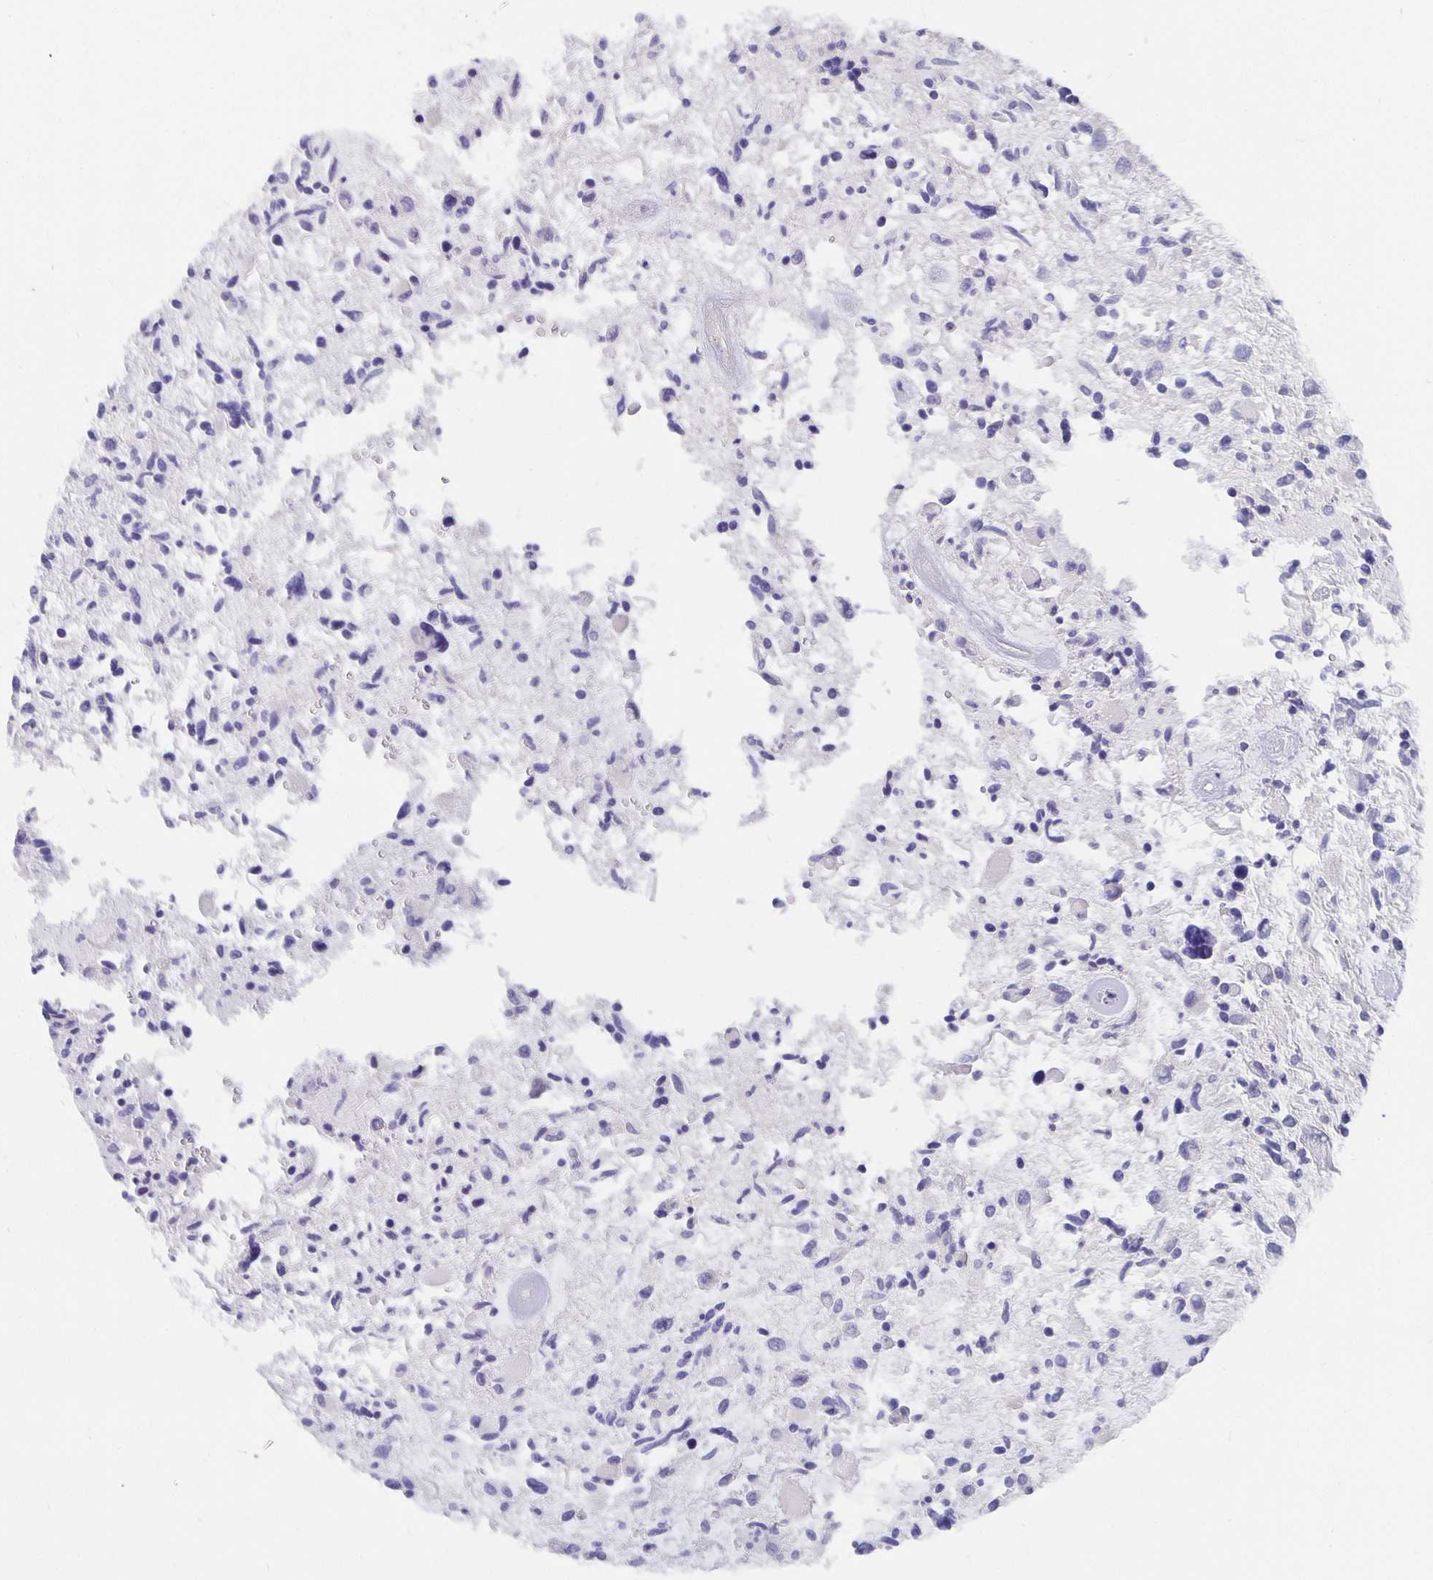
{"staining": {"intensity": "negative", "quantity": "none", "location": "none"}, "tissue": "glioma", "cell_type": "Tumor cells", "image_type": "cancer", "snomed": [{"axis": "morphology", "description": "Glioma, malignant, High grade"}, {"axis": "topography", "description": "Brain"}], "caption": "This image is of high-grade glioma (malignant) stained with immunohistochemistry to label a protein in brown with the nuclei are counter-stained blue. There is no staining in tumor cells.", "gene": "CFAP74", "patient": {"sex": "female", "age": 11}}